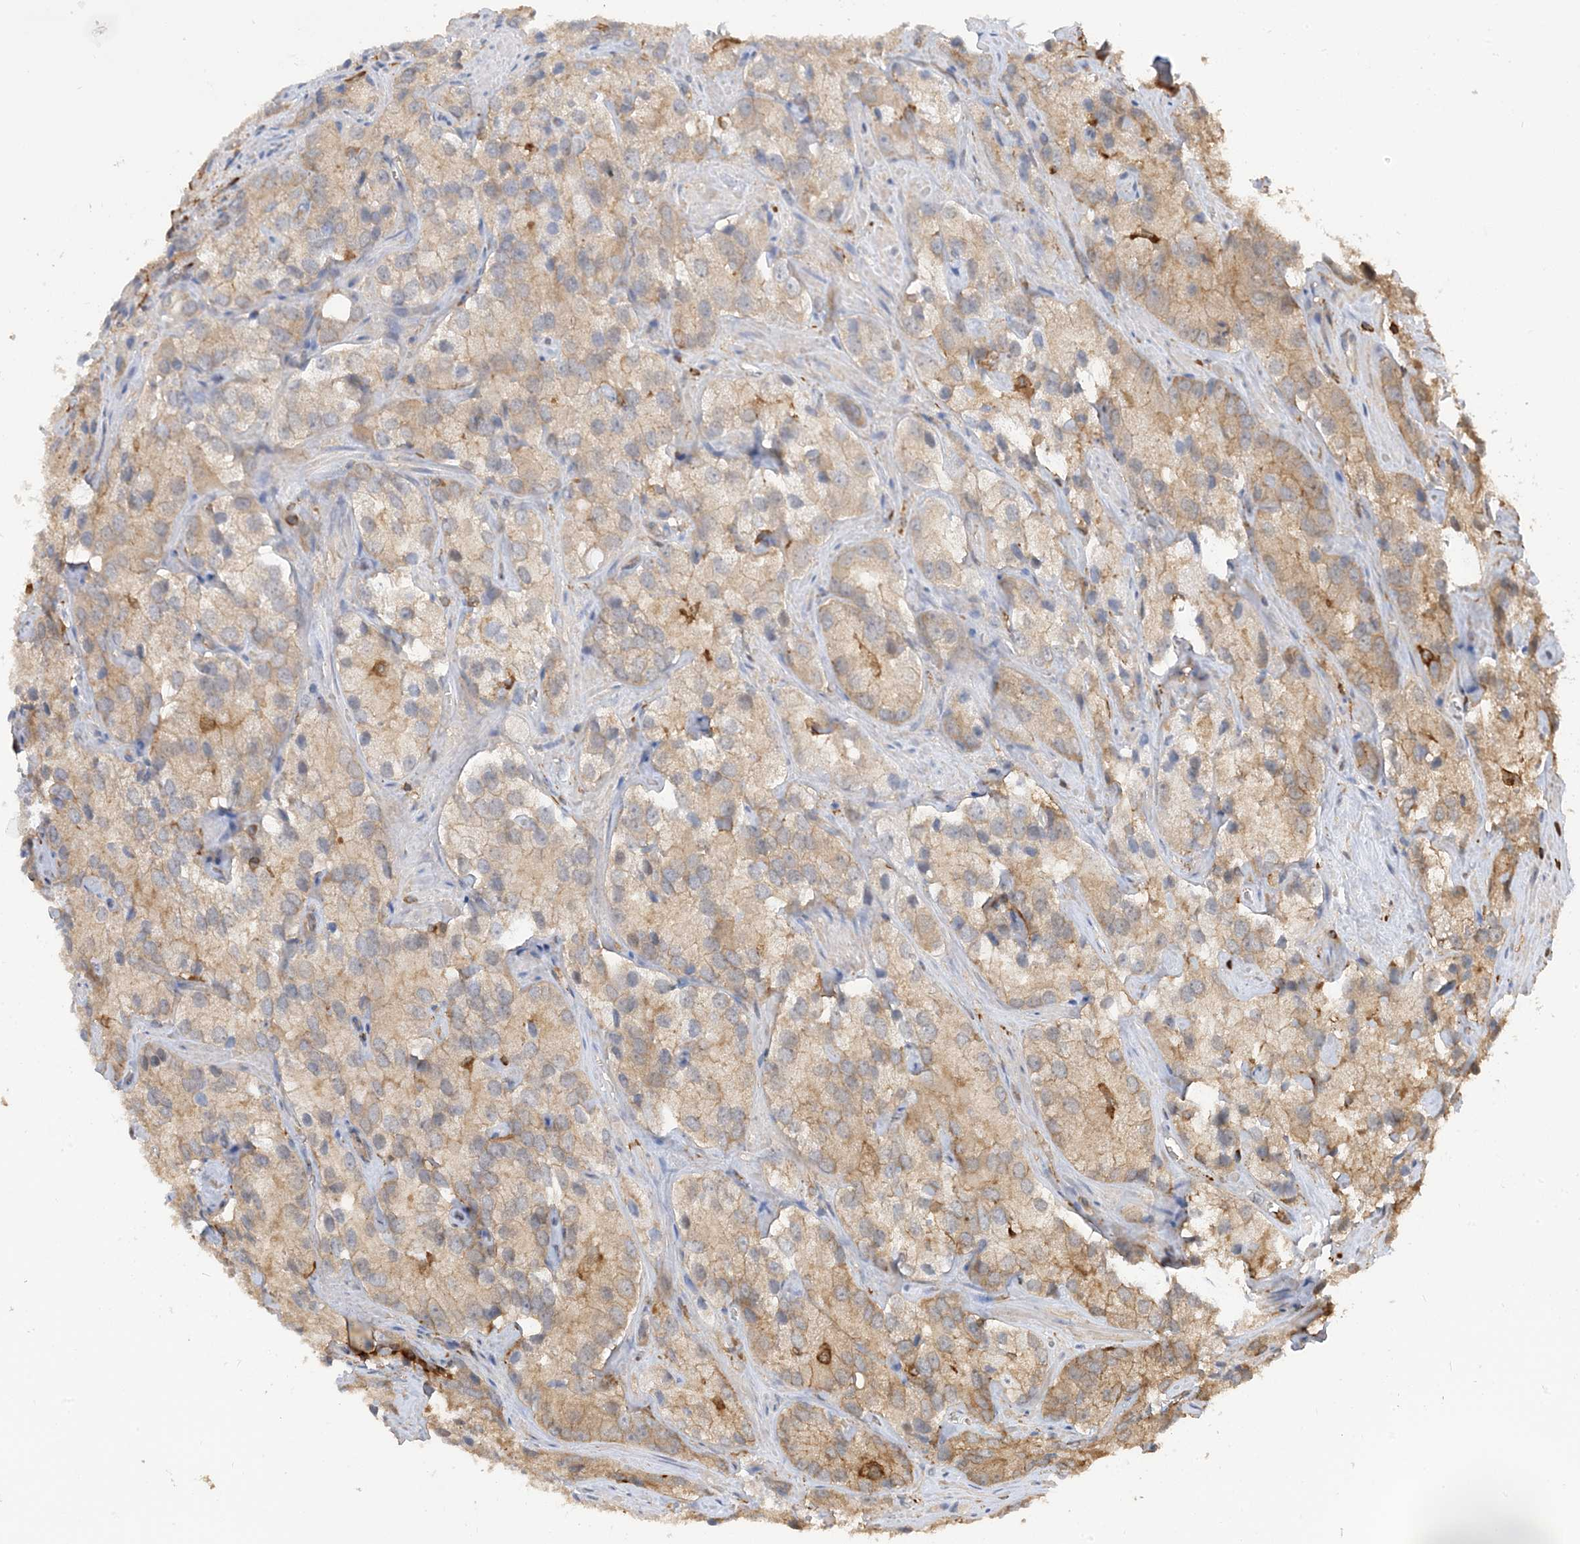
{"staining": {"intensity": "weak", "quantity": ">75%", "location": "cytoplasmic/membranous"}, "tissue": "prostate cancer", "cell_type": "Tumor cells", "image_type": "cancer", "snomed": [{"axis": "morphology", "description": "Adenocarcinoma, High grade"}, {"axis": "topography", "description": "Prostate"}], "caption": "The immunohistochemical stain labels weak cytoplasmic/membranous expression in tumor cells of prostate cancer (high-grade adenocarcinoma) tissue.", "gene": "CAPZB", "patient": {"sex": "male", "age": 66}}